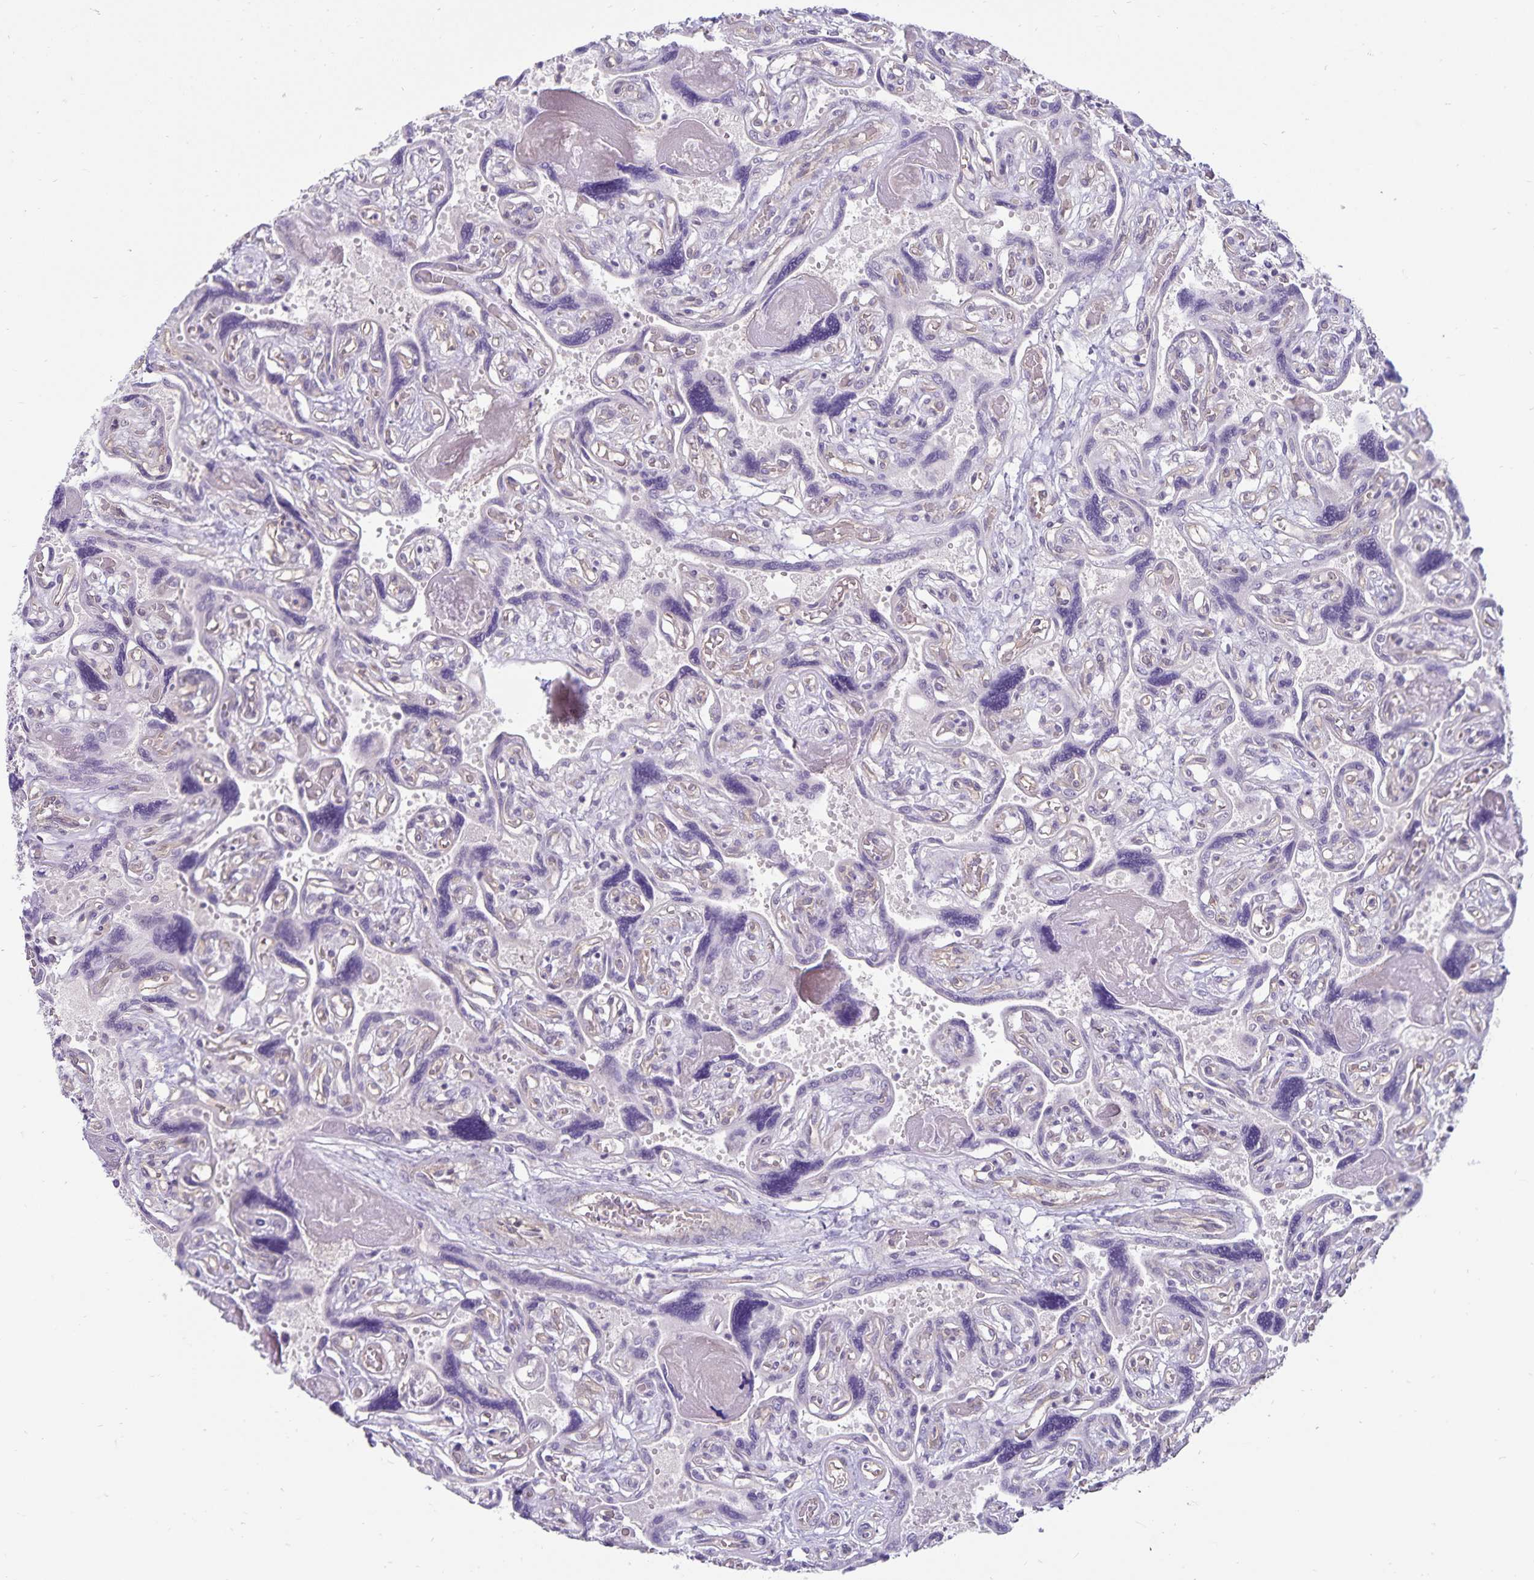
{"staining": {"intensity": "weak", "quantity": "25%-75%", "location": "nuclear"}, "tissue": "placenta", "cell_type": "Decidual cells", "image_type": "normal", "snomed": [{"axis": "morphology", "description": "Normal tissue, NOS"}, {"axis": "topography", "description": "Placenta"}], "caption": "Immunohistochemical staining of normal placenta exhibits weak nuclear protein expression in approximately 25%-75% of decidual cells.", "gene": "CDKN2B", "patient": {"sex": "female", "age": 32}}